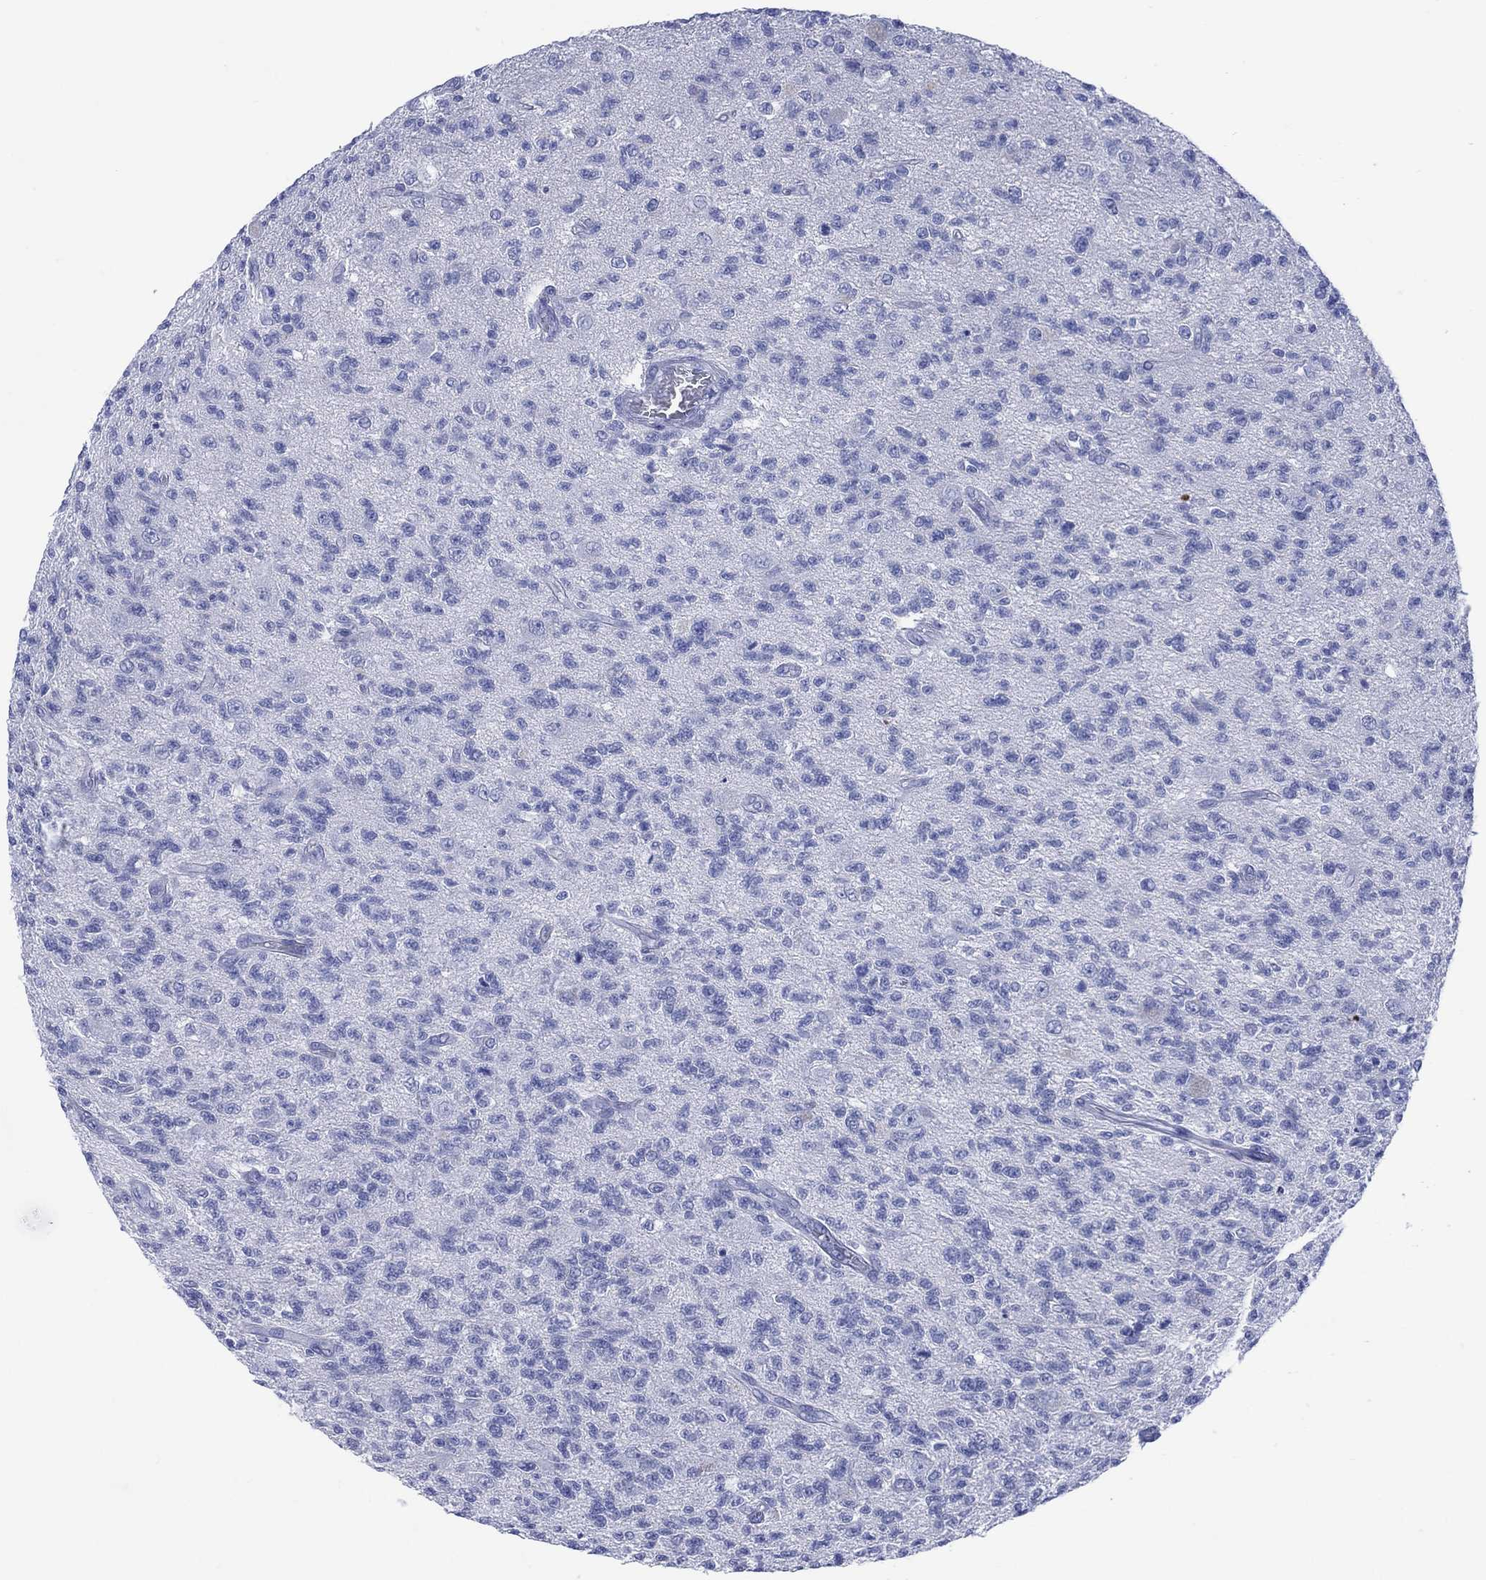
{"staining": {"intensity": "negative", "quantity": "none", "location": "none"}, "tissue": "glioma", "cell_type": "Tumor cells", "image_type": "cancer", "snomed": [{"axis": "morphology", "description": "Glioma, malignant, High grade"}, {"axis": "topography", "description": "Brain"}], "caption": "Micrograph shows no protein expression in tumor cells of malignant glioma (high-grade) tissue.", "gene": "LRRD1", "patient": {"sex": "male", "age": 56}}